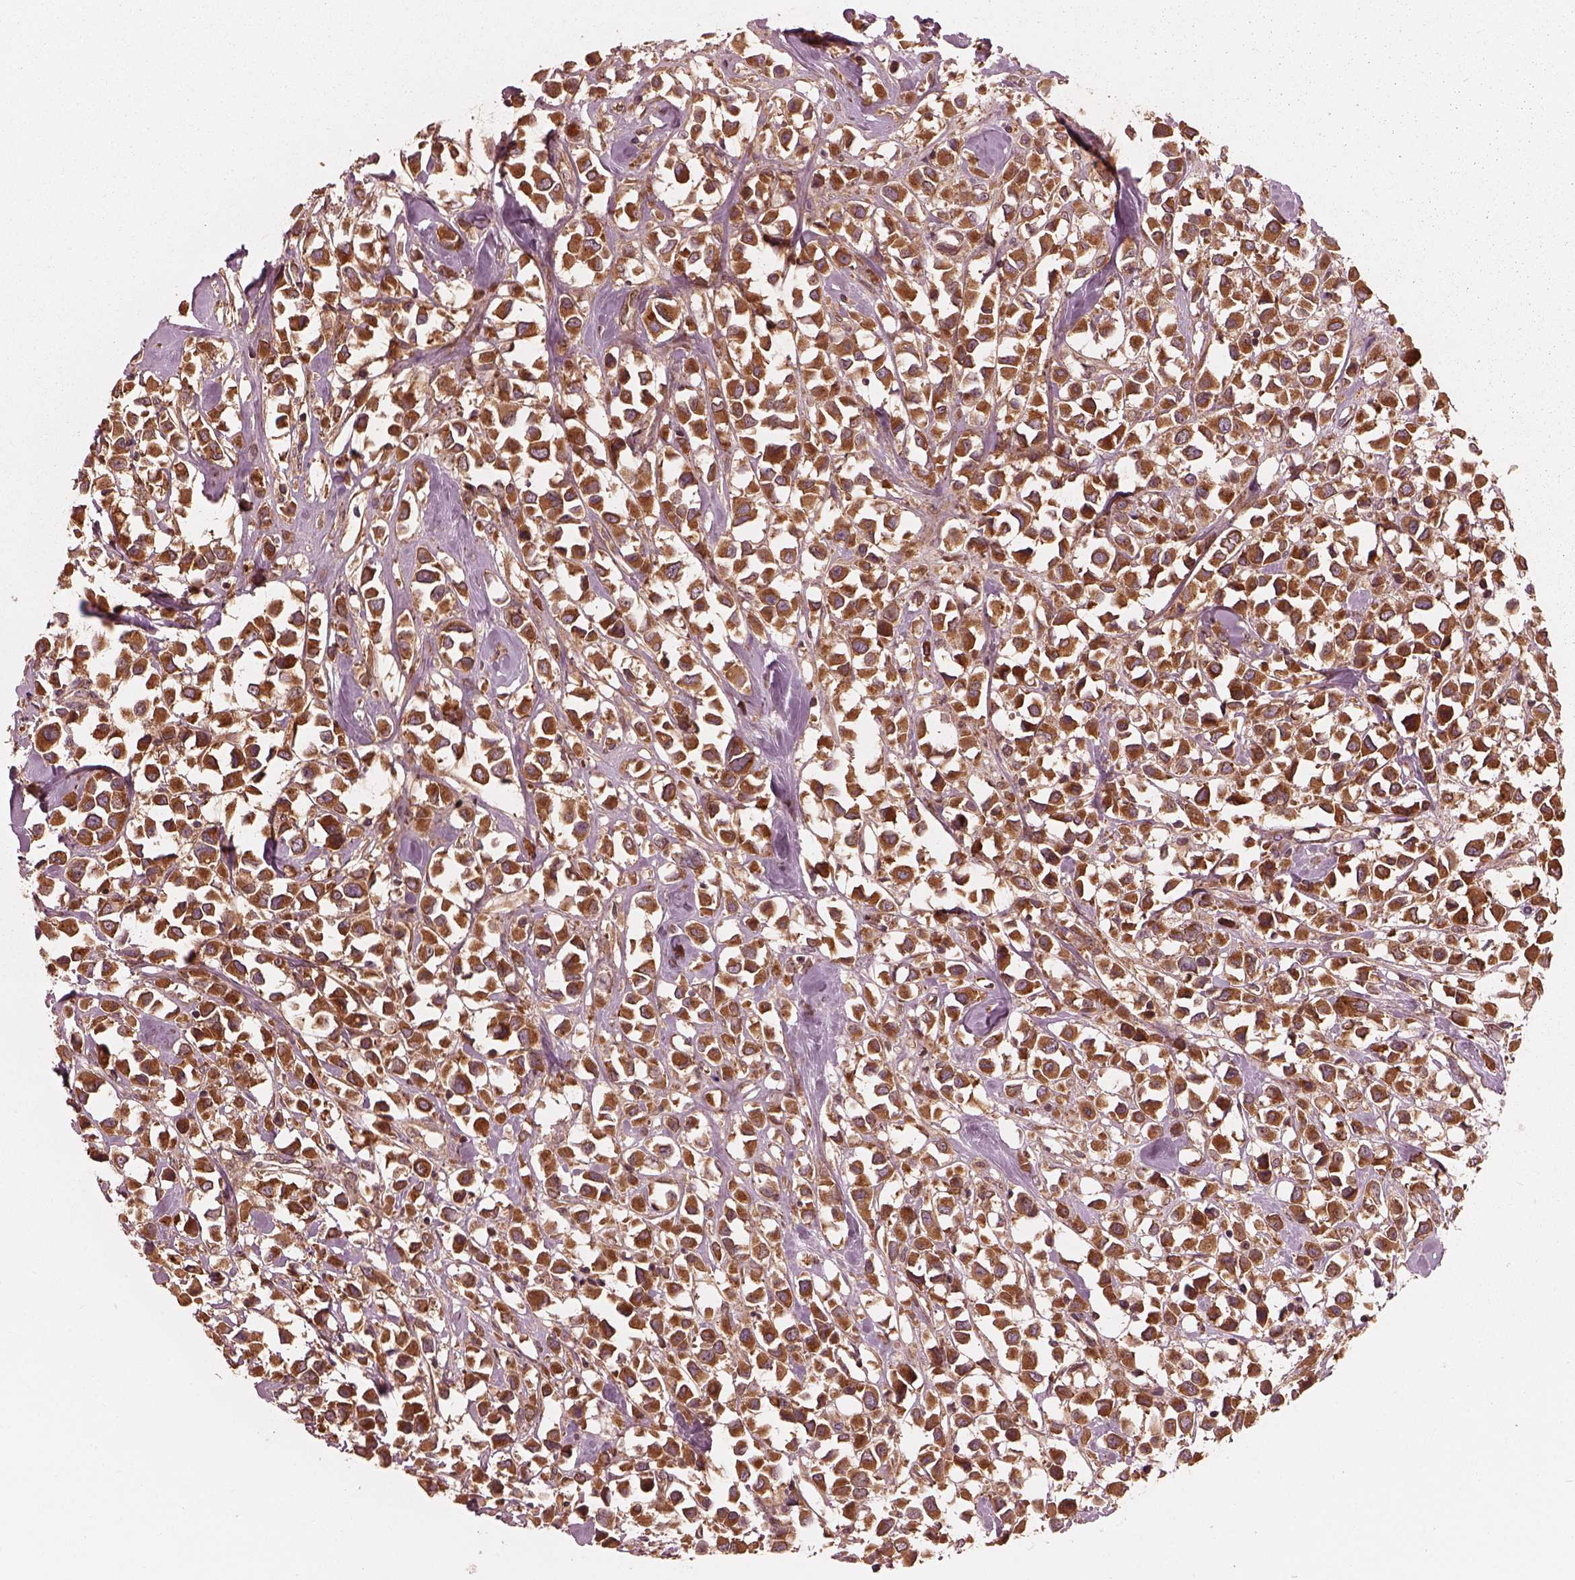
{"staining": {"intensity": "strong", "quantity": ">75%", "location": "cytoplasmic/membranous"}, "tissue": "breast cancer", "cell_type": "Tumor cells", "image_type": "cancer", "snomed": [{"axis": "morphology", "description": "Duct carcinoma"}, {"axis": "topography", "description": "Breast"}], "caption": "A brown stain labels strong cytoplasmic/membranous positivity of a protein in human breast infiltrating ductal carcinoma tumor cells. (Stains: DAB (3,3'-diaminobenzidine) in brown, nuclei in blue, Microscopy: brightfield microscopy at high magnification).", "gene": "PIK3R2", "patient": {"sex": "female", "age": 61}}